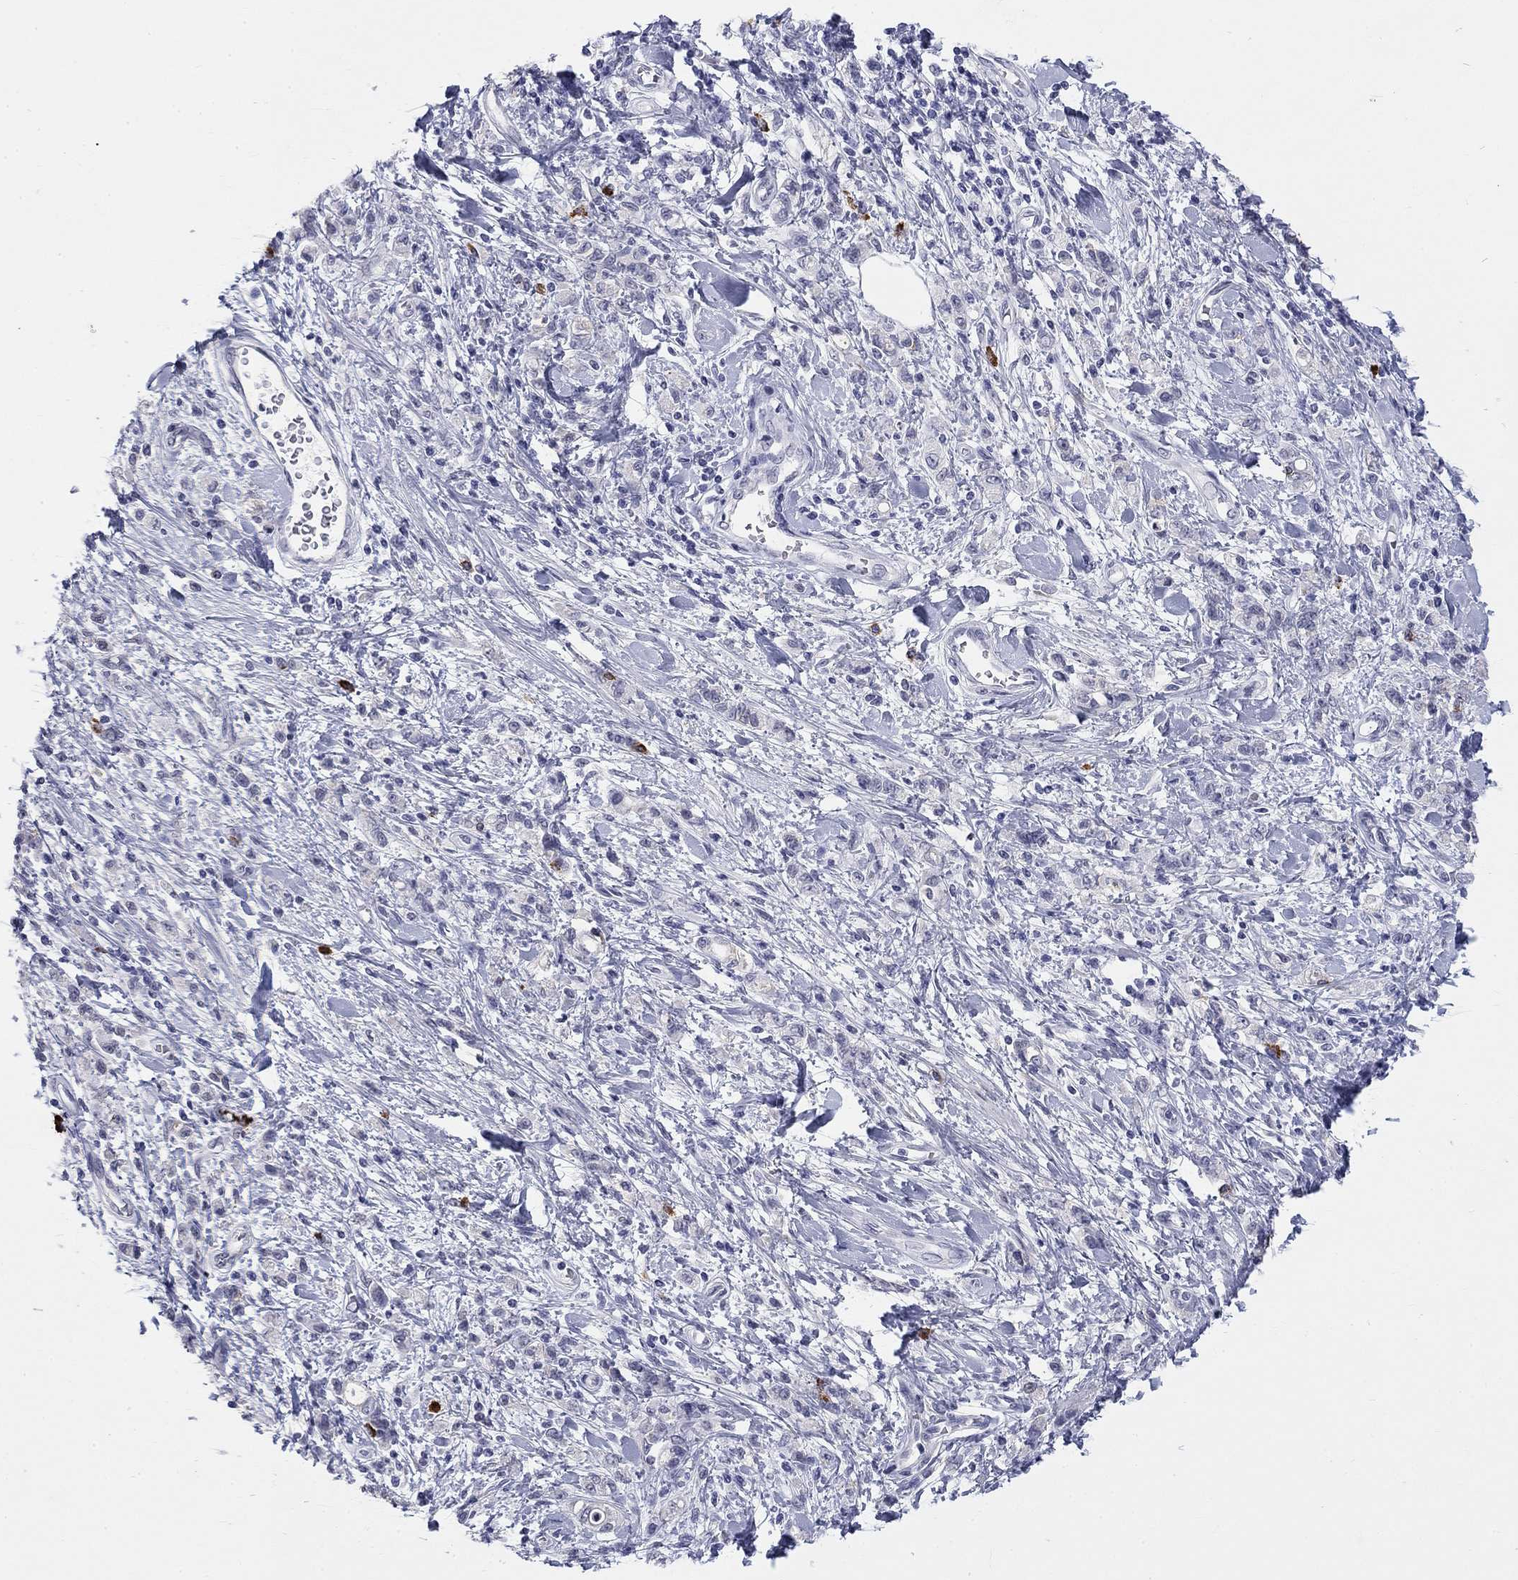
{"staining": {"intensity": "negative", "quantity": "none", "location": "none"}, "tissue": "stomach cancer", "cell_type": "Tumor cells", "image_type": "cancer", "snomed": [{"axis": "morphology", "description": "Adenocarcinoma, NOS"}, {"axis": "topography", "description": "Stomach"}], "caption": "The immunohistochemistry (IHC) image has no significant positivity in tumor cells of stomach cancer tissue. (DAB (3,3'-diaminobenzidine) immunohistochemistry with hematoxylin counter stain).", "gene": "ECEL1", "patient": {"sex": "male", "age": 77}}